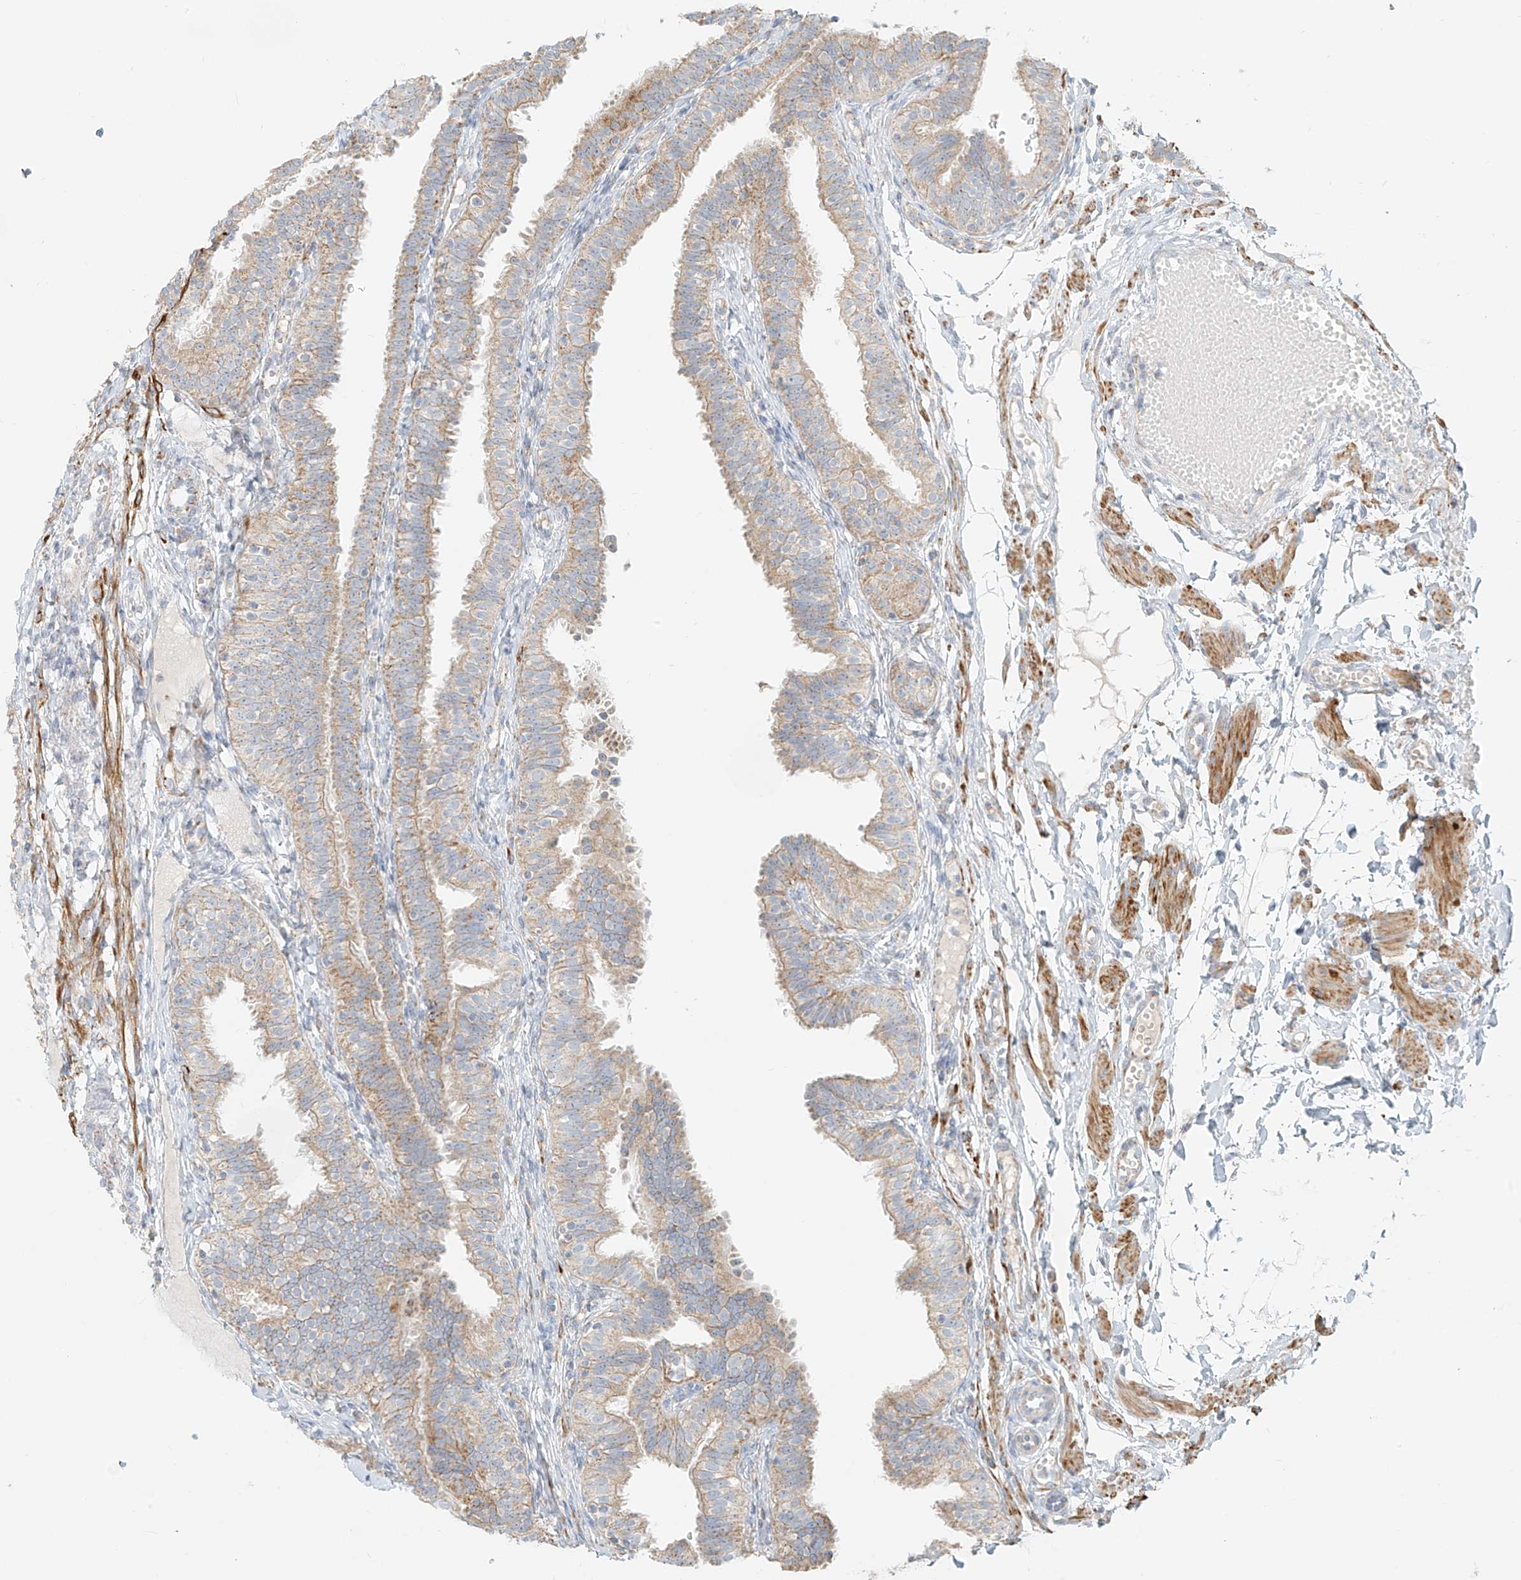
{"staining": {"intensity": "weak", "quantity": ">75%", "location": "cytoplasmic/membranous"}, "tissue": "fallopian tube", "cell_type": "Glandular cells", "image_type": "normal", "snomed": [{"axis": "morphology", "description": "Normal tissue, NOS"}, {"axis": "topography", "description": "Fallopian tube"}], "caption": "Human fallopian tube stained with a brown dye shows weak cytoplasmic/membranous positive expression in about >75% of glandular cells.", "gene": "UST", "patient": {"sex": "female", "age": 35}}